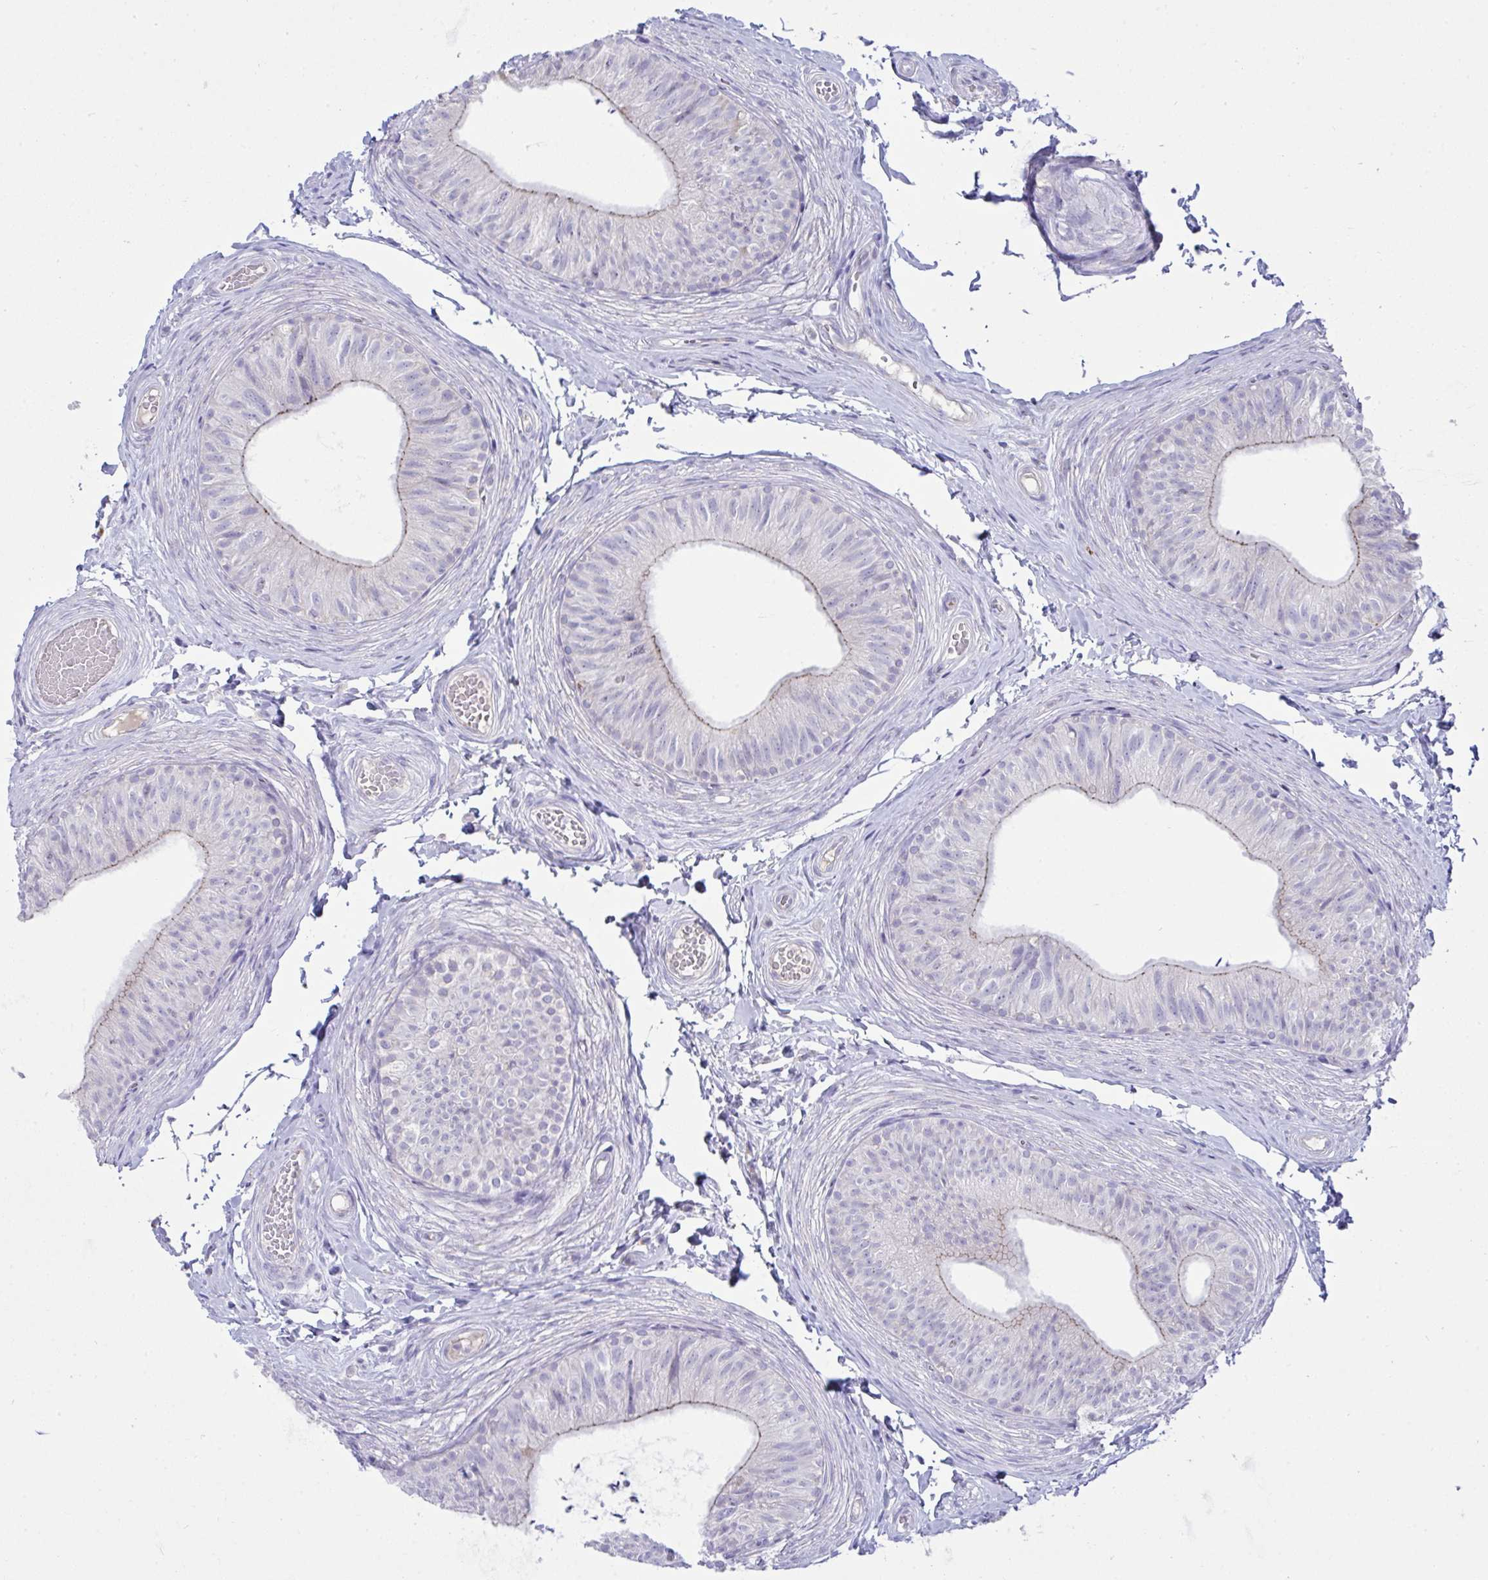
{"staining": {"intensity": "weak", "quantity": "<25%", "location": "cytoplasmic/membranous"}, "tissue": "epididymis", "cell_type": "Glandular cells", "image_type": "normal", "snomed": [{"axis": "morphology", "description": "Normal tissue, NOS"}, {"axis": "topography", "description": "Epididymis, spermatic cord, NOS"}, {"axis": "topography", "description": "Epididymis"}, {"axis": "topography", "description": "Peripheral nerve tissue"}], "caption": "The immunohistochemistry histopathology image has no significant expression in glandular cells of epididymis. (DAB (3,3'-diaminobenzidine) immunohistochemistry visualized using brightfield microscopy, high magnification).", "gene": "PLA2G12B", "patient": {"sex": "male", "age": 29}}